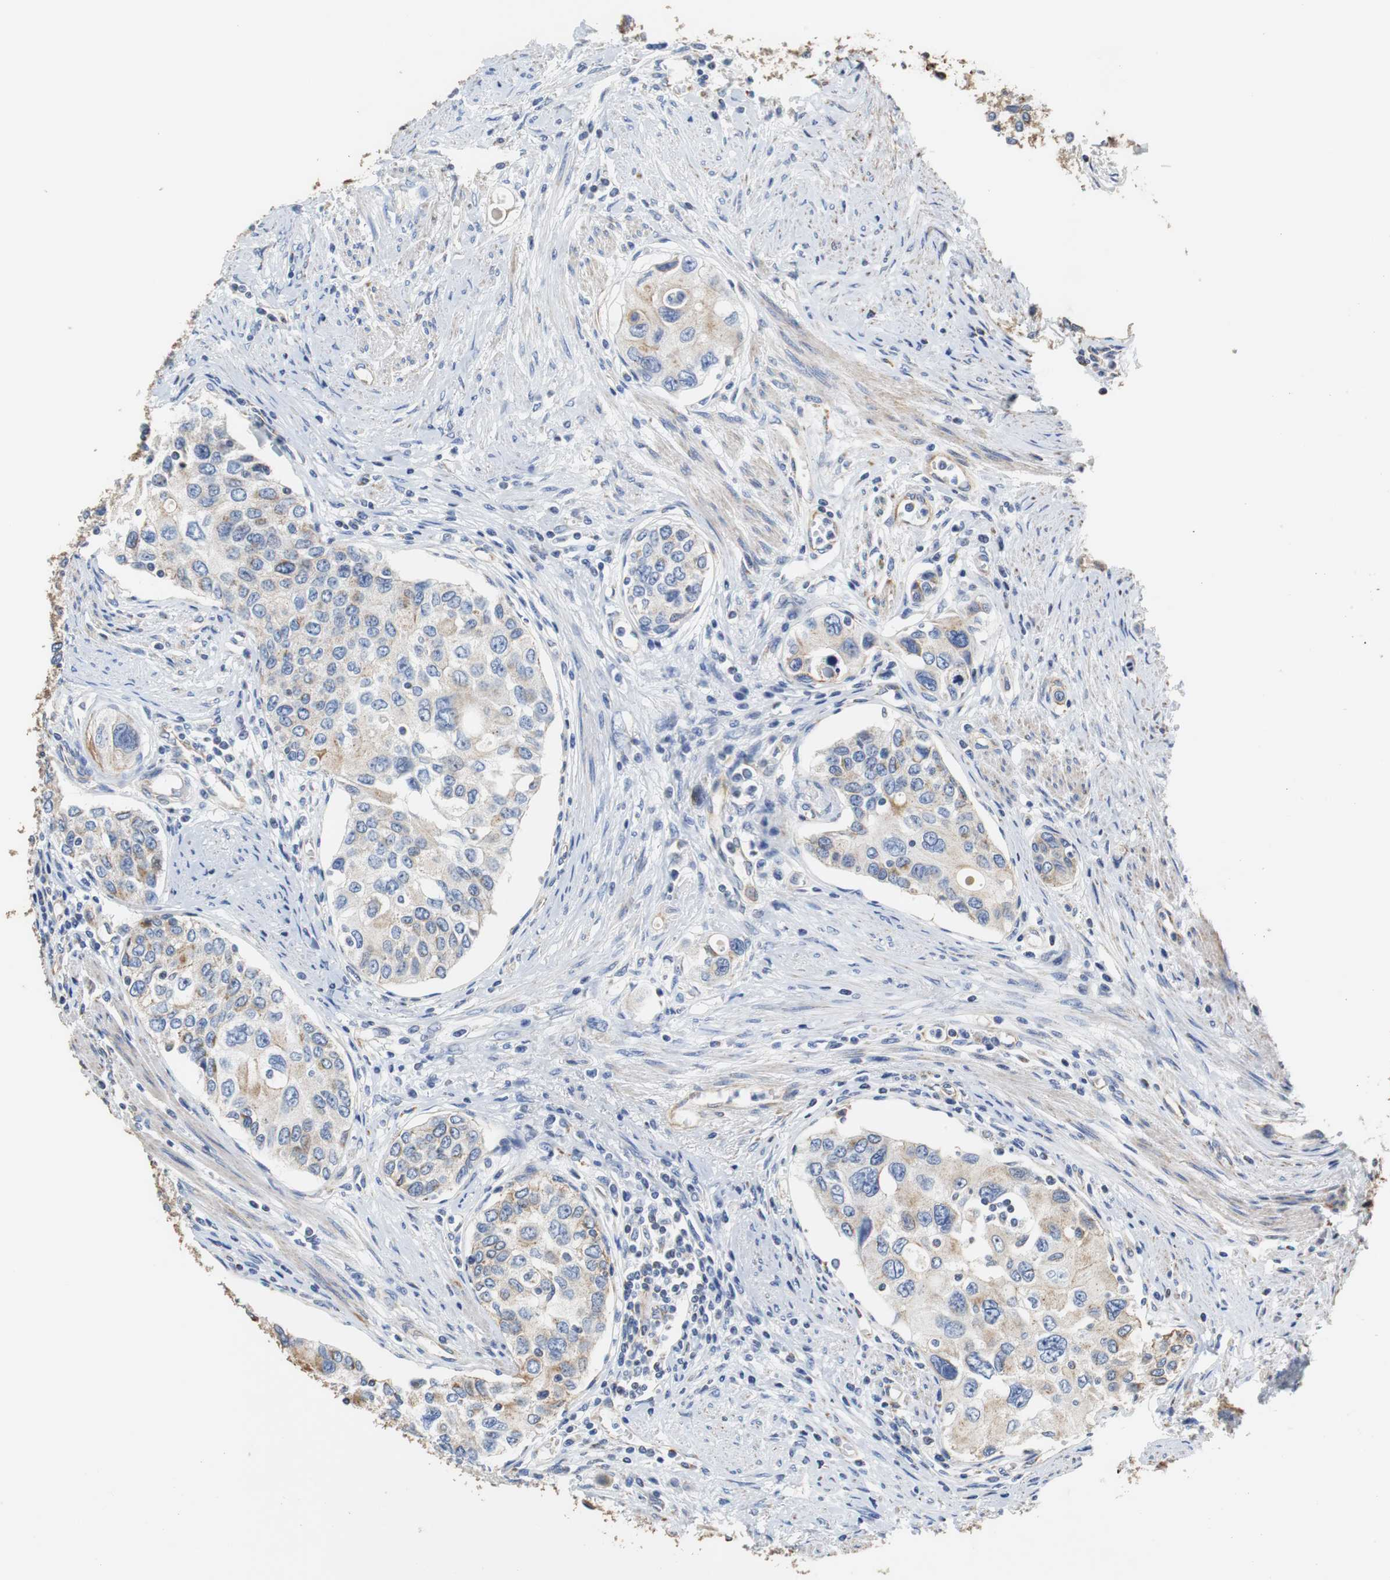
{"staining": {"intensity": "weak", "quantity": ">75%", "location": "cytoplasmic/membranous"}, "tissue": "urothelial cancer", "cell_type": "Tumor cells", "image_type": "cancer", "snomed": [{"axis": "morphology", "description": "Urothelial carcinoma, High grade"}, {"axis": "topography", "description": "Urinary bladder"}], "caption": "Protein expression by IHC shows weak cytoplasmic/membranous positivity in about >75% of tumor cells in urothelial carcinoma (high-grade).", "gene": "PCK1", "patient": {"sex": "female", "age": 56}}